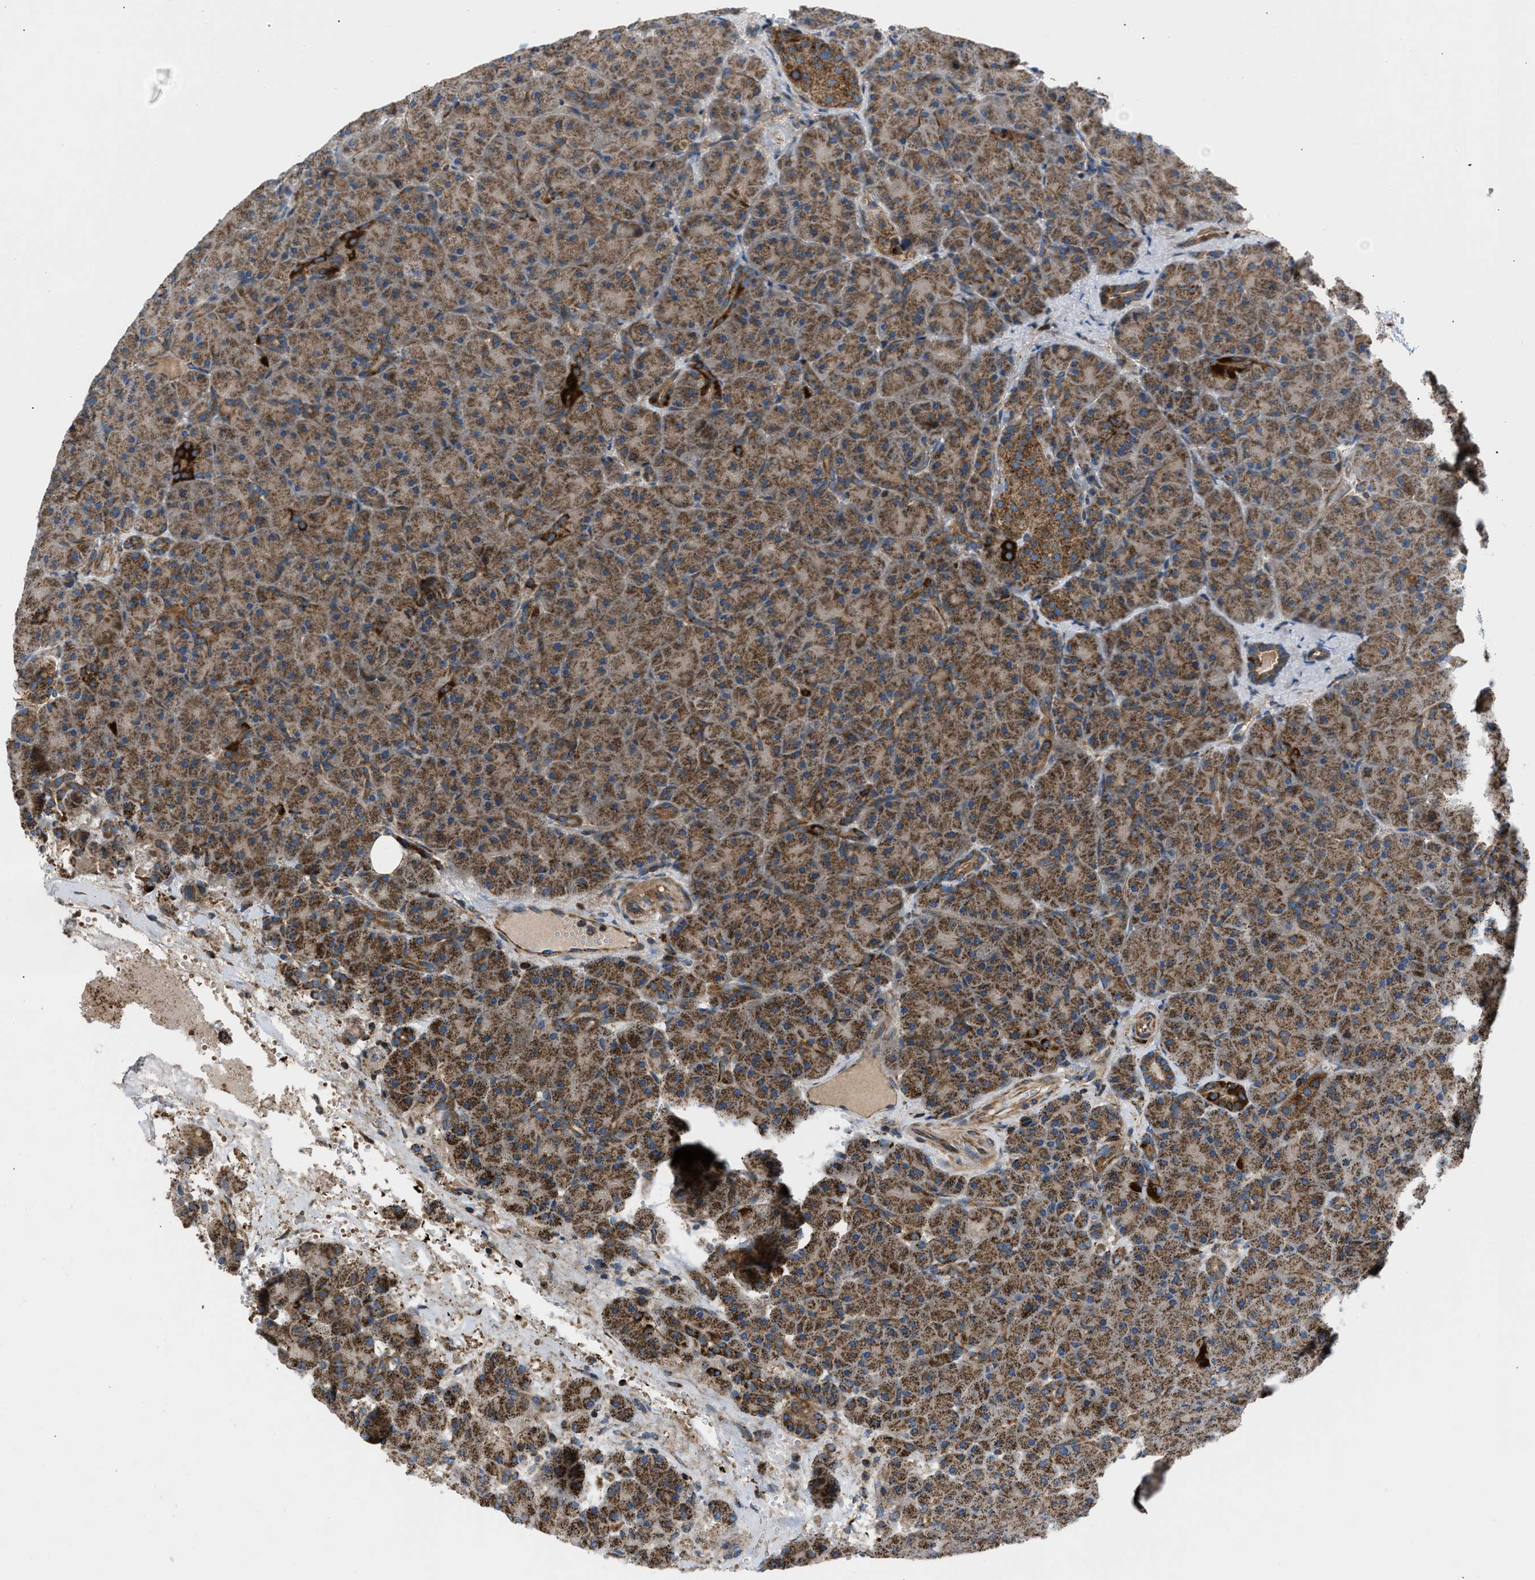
{"staining": {"intensity": "moderate", "quantity": ">75%", "location": "cytoplasmic/membranous"}, "tissue": "pancreas", "cell_type": "Exocrine glandular cells", "image_type": "normal", "snomed": [{"axis": "morphology", "description": "Normal tissue, NOS"}, {"axis": "topography", "description": "Pancreas"}], "caption": "A medium amount of moderate cytoplasmic/membranous expression is present in approximately >75% of exocrine glandular cells in normal pancreas. (Stains: DAB in brown, nuclei in blue, Microscopy: brightfield microscopy at high magnification).", "gene": "OPTN", "patient": {"sex": "male", "age": 66}}